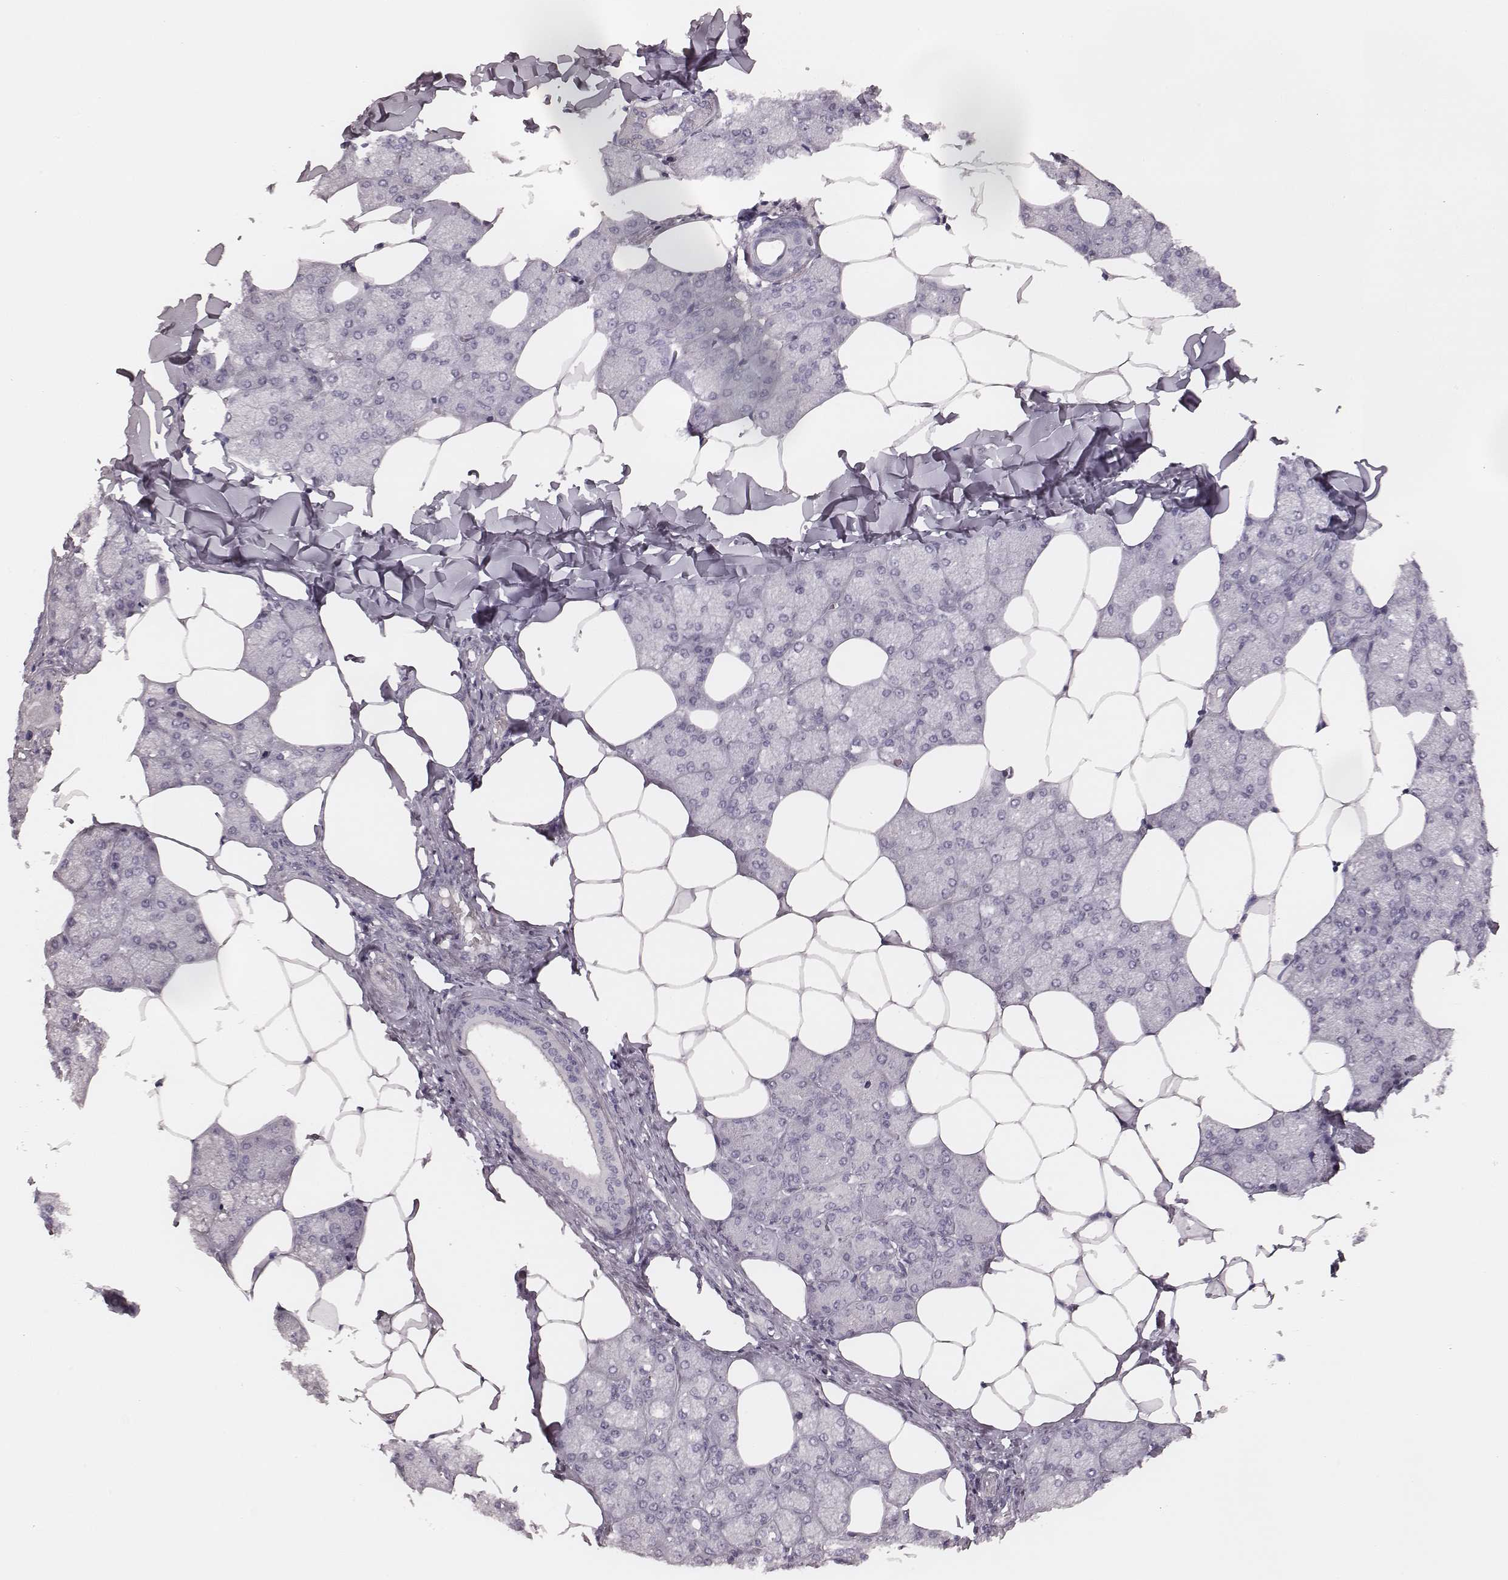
{"staining": {"intensity": "negative", "quantity": "none", "location": "none"}, "tissue": "salivary gland", "cell_type": "Glandular cells", "image_type": "normal", "snomed": [{"axis": "morphology", "description": "Normal tissue, NOS"}, {"axis": "topography", "description": "Salivary gland"}], "caption": "High magnification brightfield microscopy of benign salivary gland stained with DAB (brown) and counterstained with hematoxylin (blue): glandular cells show no significant staining.", "gene": "MSX1", "patient": {"sex": "female", "age": 43}}